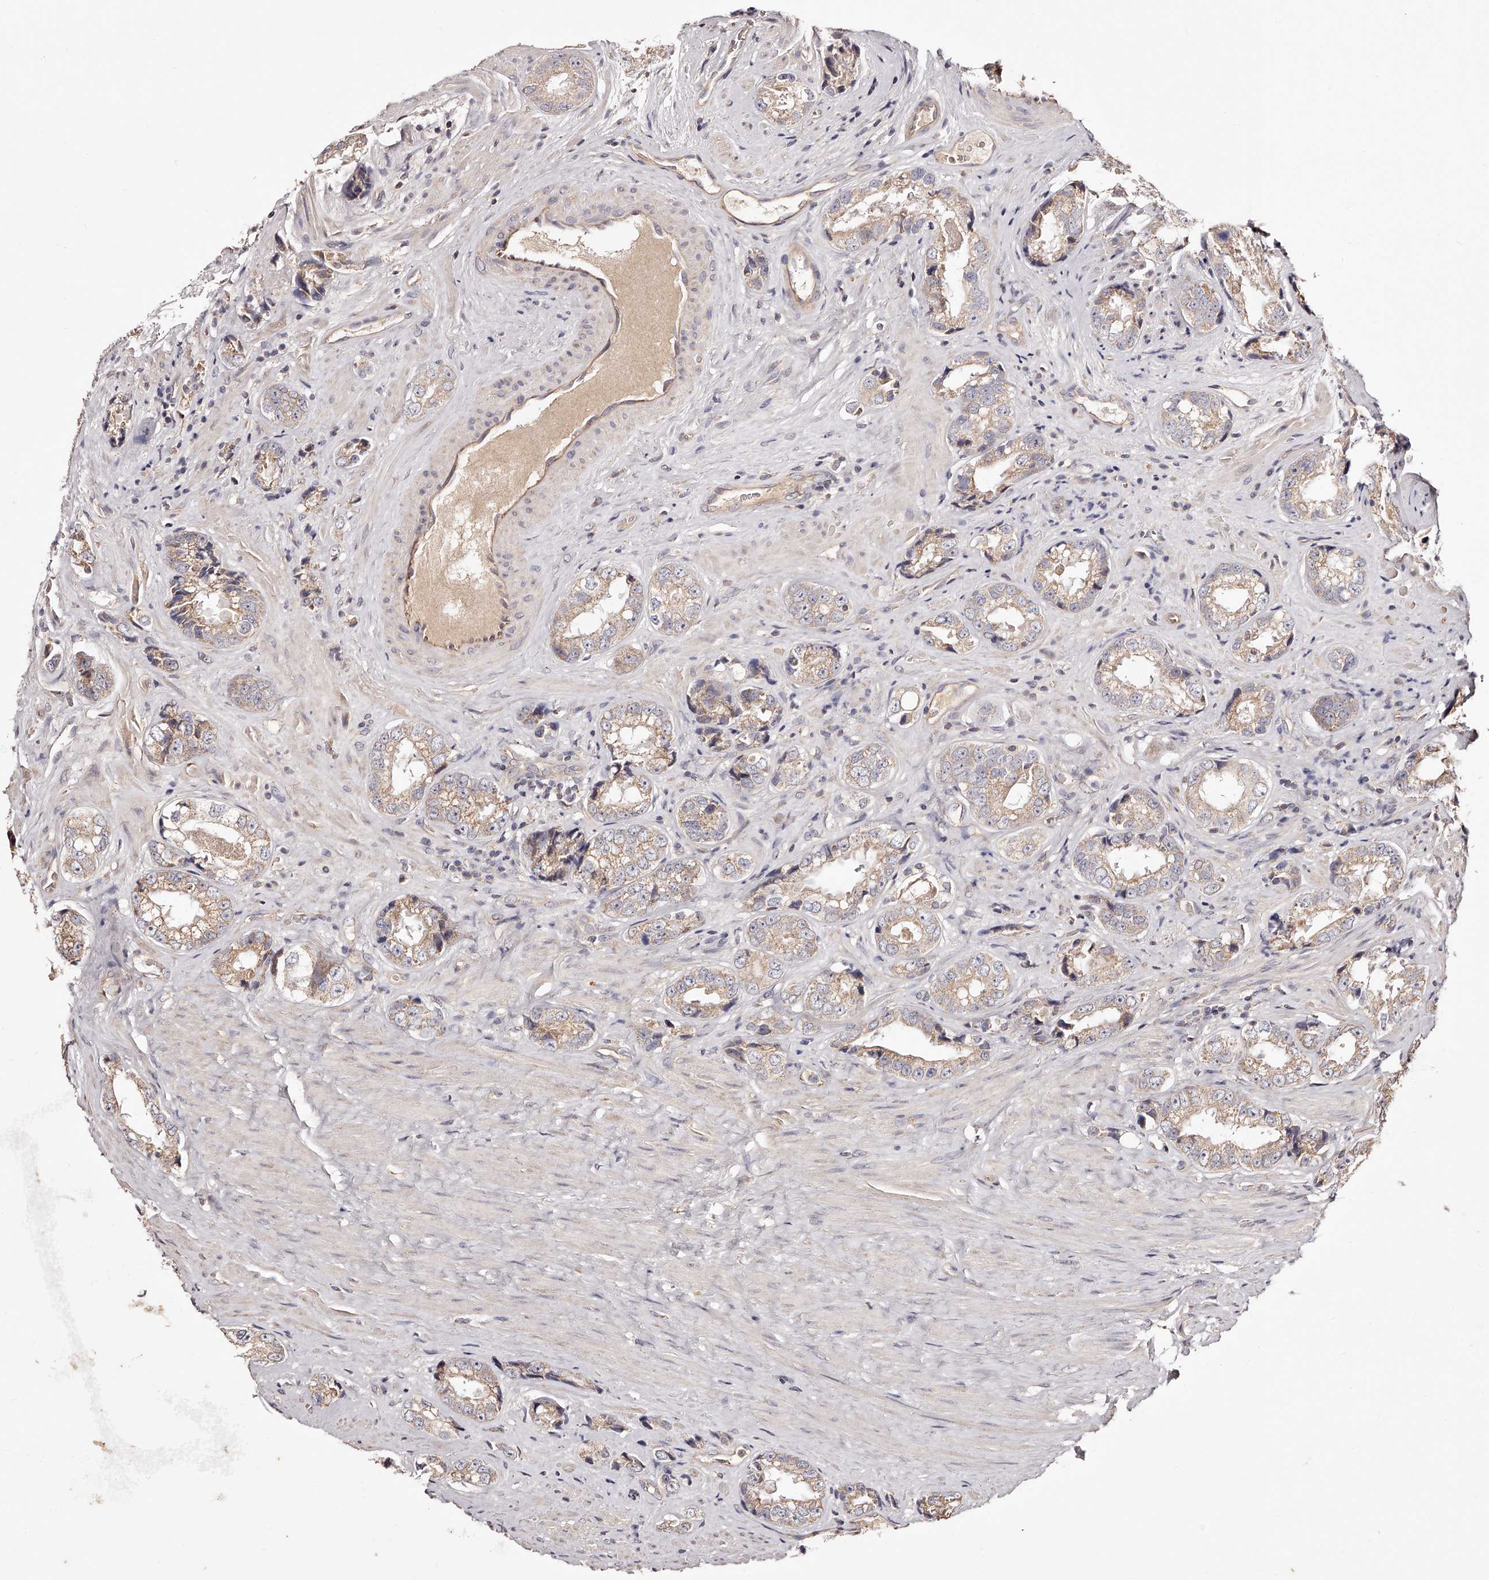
{"staining": {"intensity": "weak", "quantity": ">75%", "location": "cytoplasmic/membranous"}, "tissue": "prostate cancer", "cell_type": "Tumor cells", "image_type": "cancer", "snomed": [{"axis": "morphology", "description": "Adenocarcinoma, High grade"}, {"axis": "topography", "description": "Prostate"}], "caption": "IHC micrograph of human prostate cancer stained for a protein (brown), which reveals low levels of weak cytoplasmic/membranous expression in approximately >75% of tumor cells.", "gene": "USP21", "patient": {"sex": "male", "age": 61}}